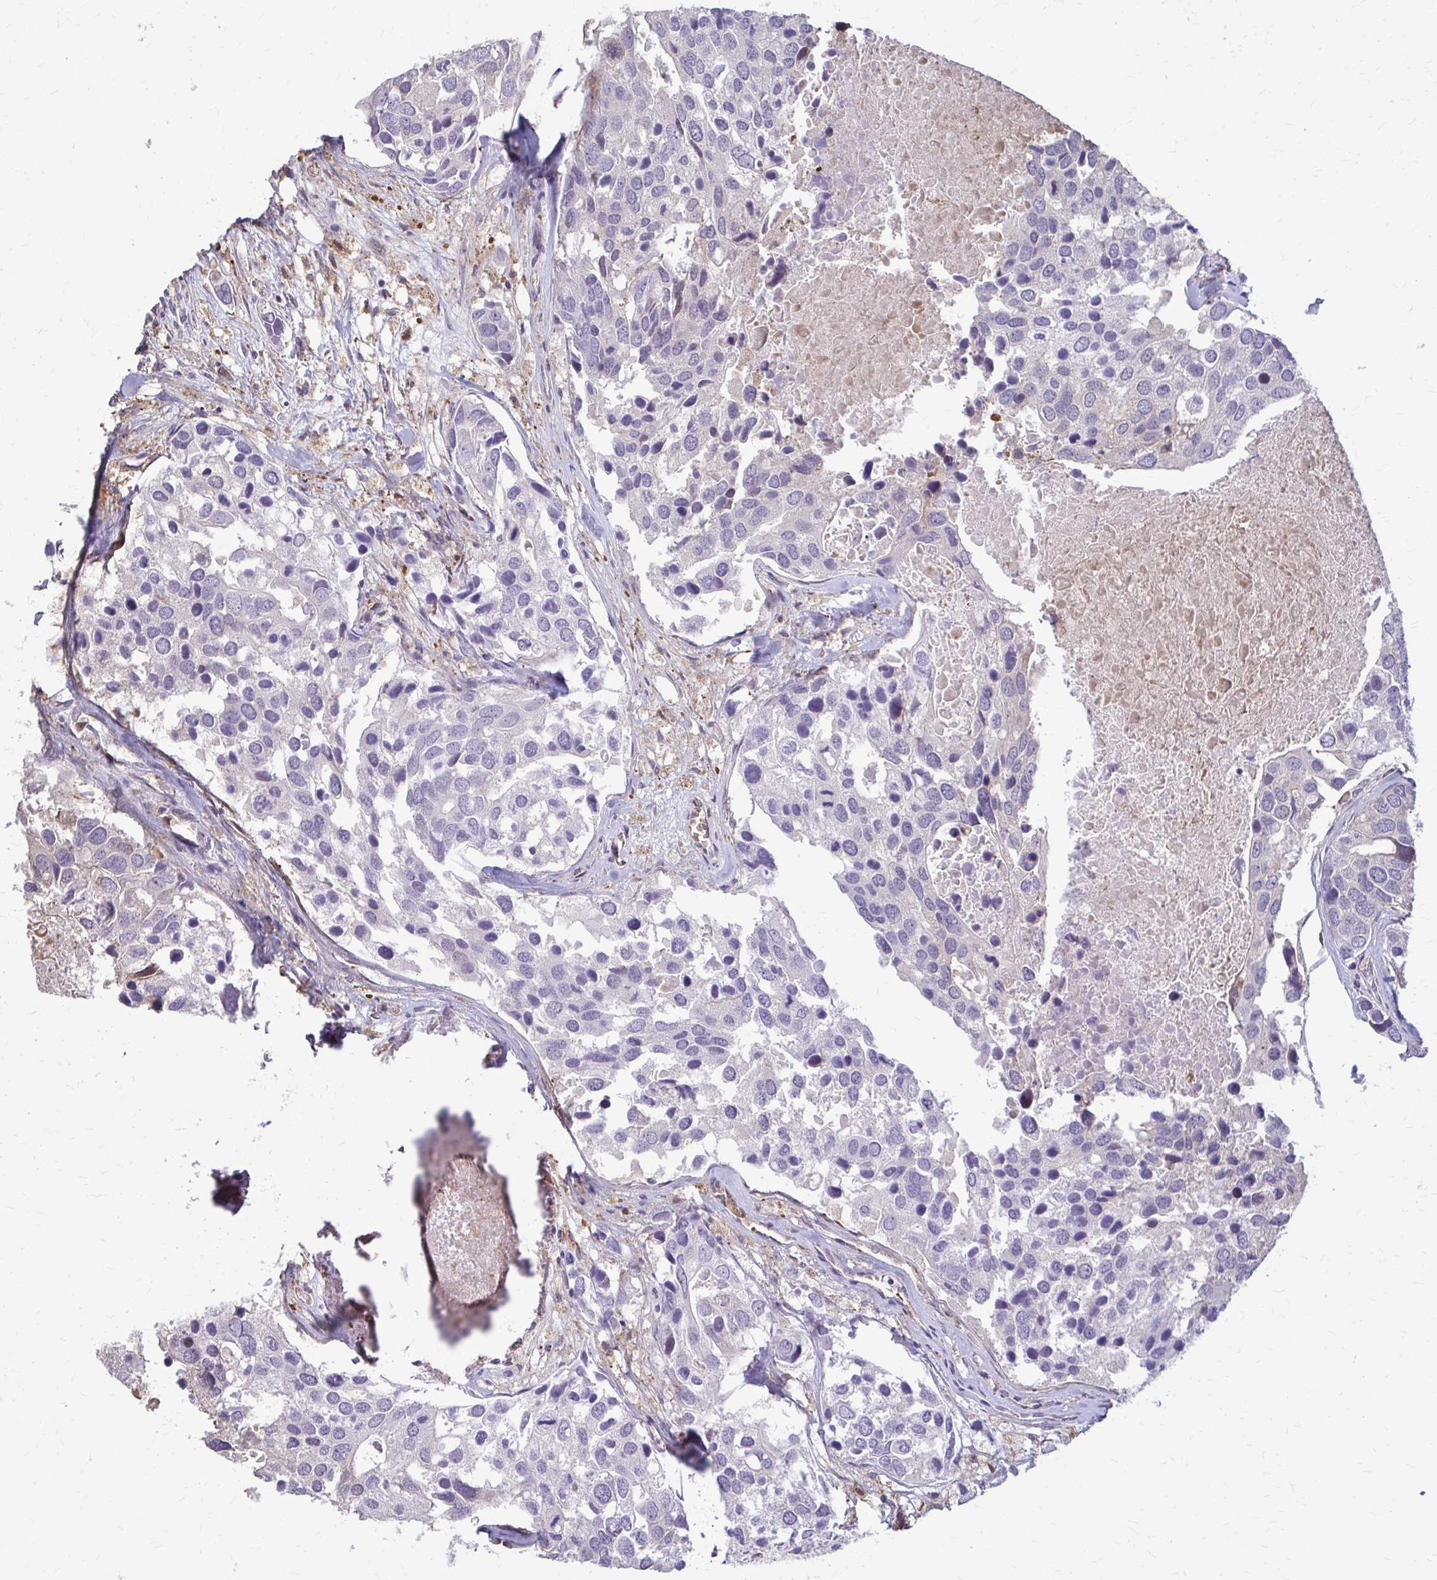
{"staining": {"intensity": "negative", "quantity": "none", "location": "none"}, "tissue": "breast cancer", "cell_type": "Tumor cells", "image_type": "cancer", "snomed": [{"axis": "morphology", "description": "Duct carcinoma"}, {"axis": "topography", "description": "Breast"}], "caption": "This is an IHC histopathology image of breast cancer (invasive ductal carcinoma). There is no expression in tumor cells.", "gene": "ZNF34", "patient": {"sex": "female", "age": 83}}